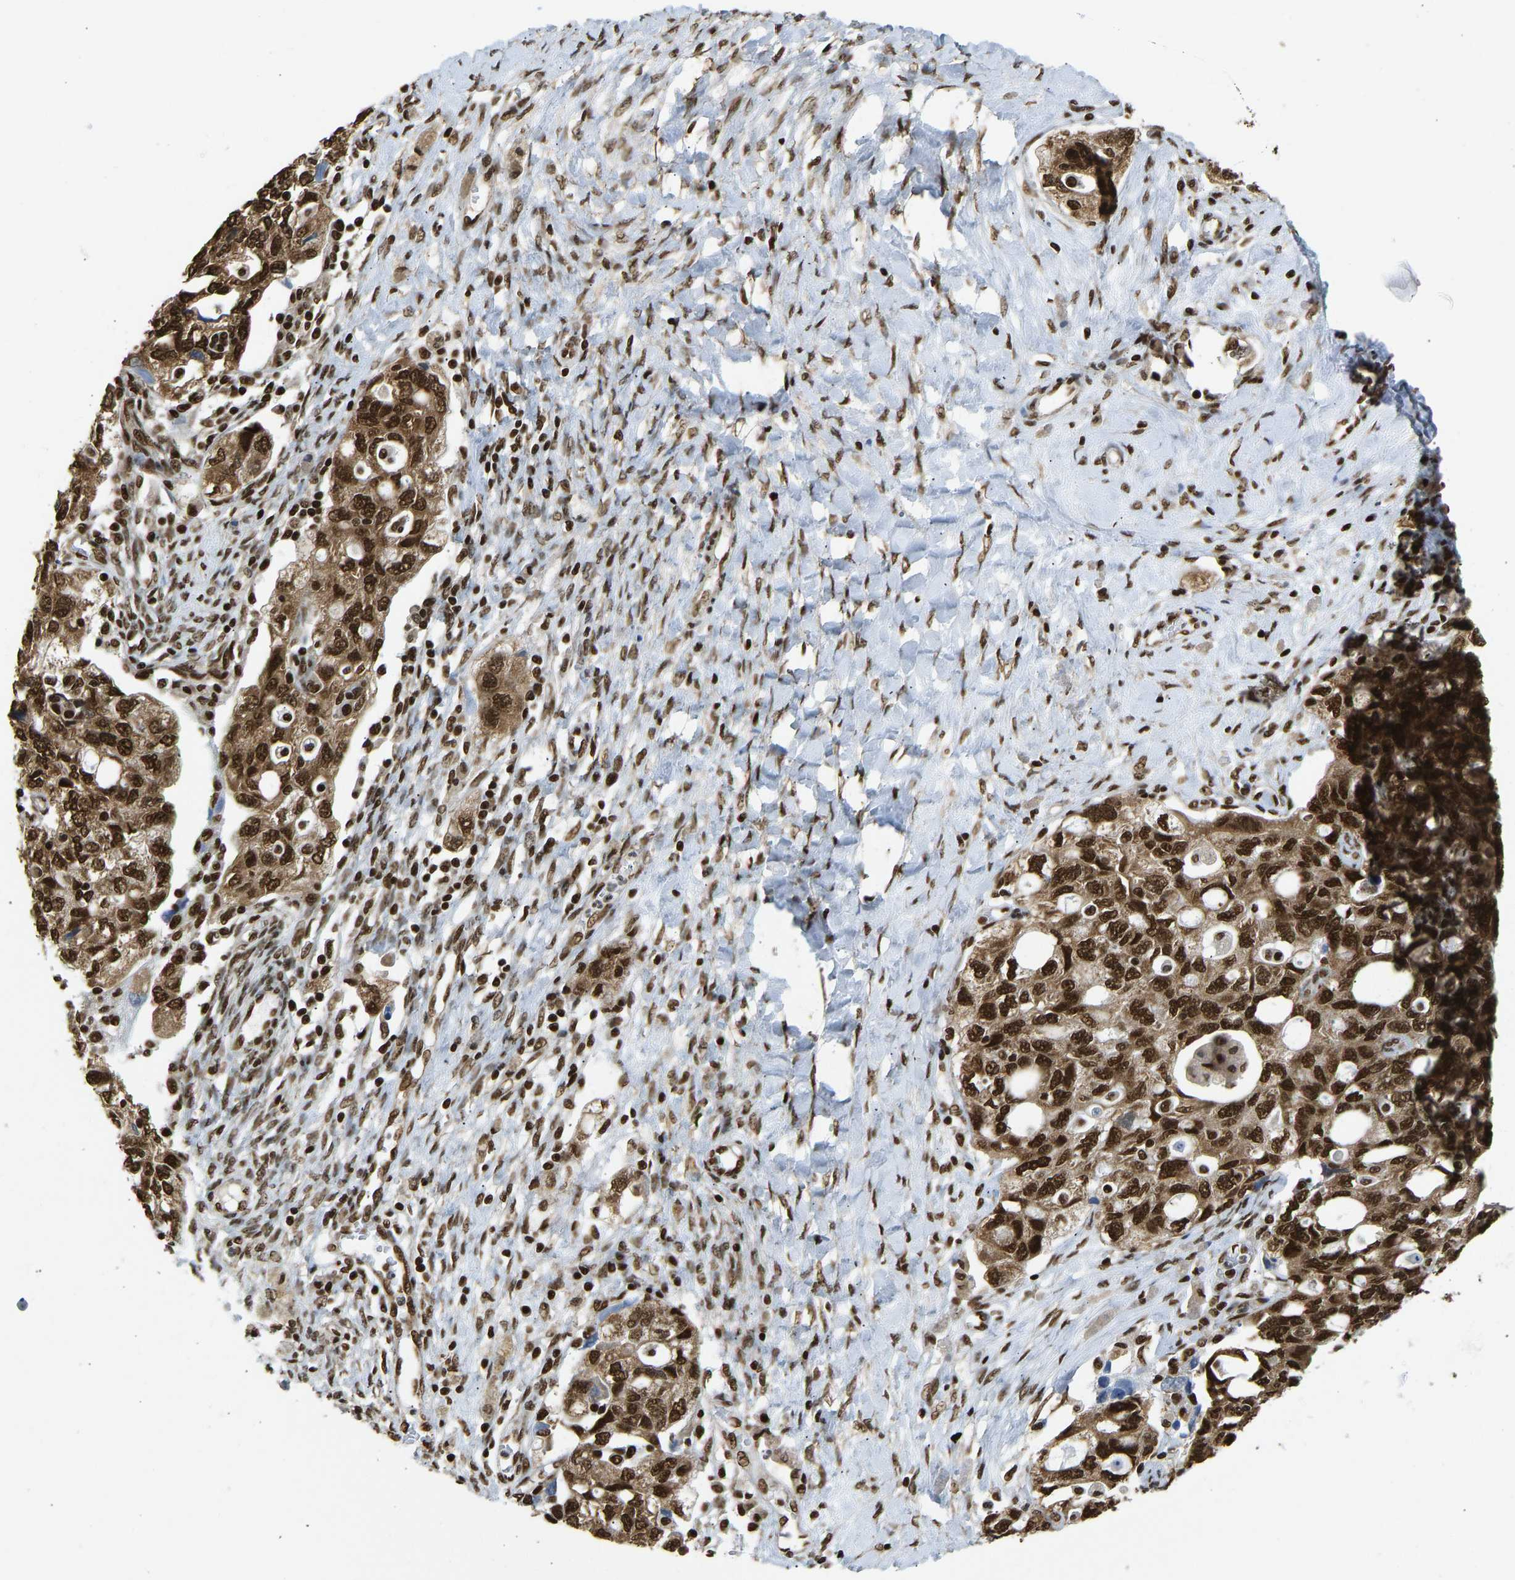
{"staining": {"intensity": "strong", "quantity": ">75%", "location": "cytoplasmic/membranous,nuclear"}, "tissue": "ovarian cancer", "cell_type": "Tumor cells", "image_type": "cancer", "snomed": [{"axis": "morphology", "description": "Carcinoma, NOS"}, {"axis": "morphology", "description": "Cystadenocarcinoma, serous, NOS"}, {"axis": "topography", "description": "Ovary"}], "caption": "Immunohistochemical staining of ovarian cancer reveals strong cytoplasmic/membranous and nuclear protein expression in about >75% of tumor cells.", "gene": "ZSCAN20", "patient": {"sex": "female", "age": 69}}